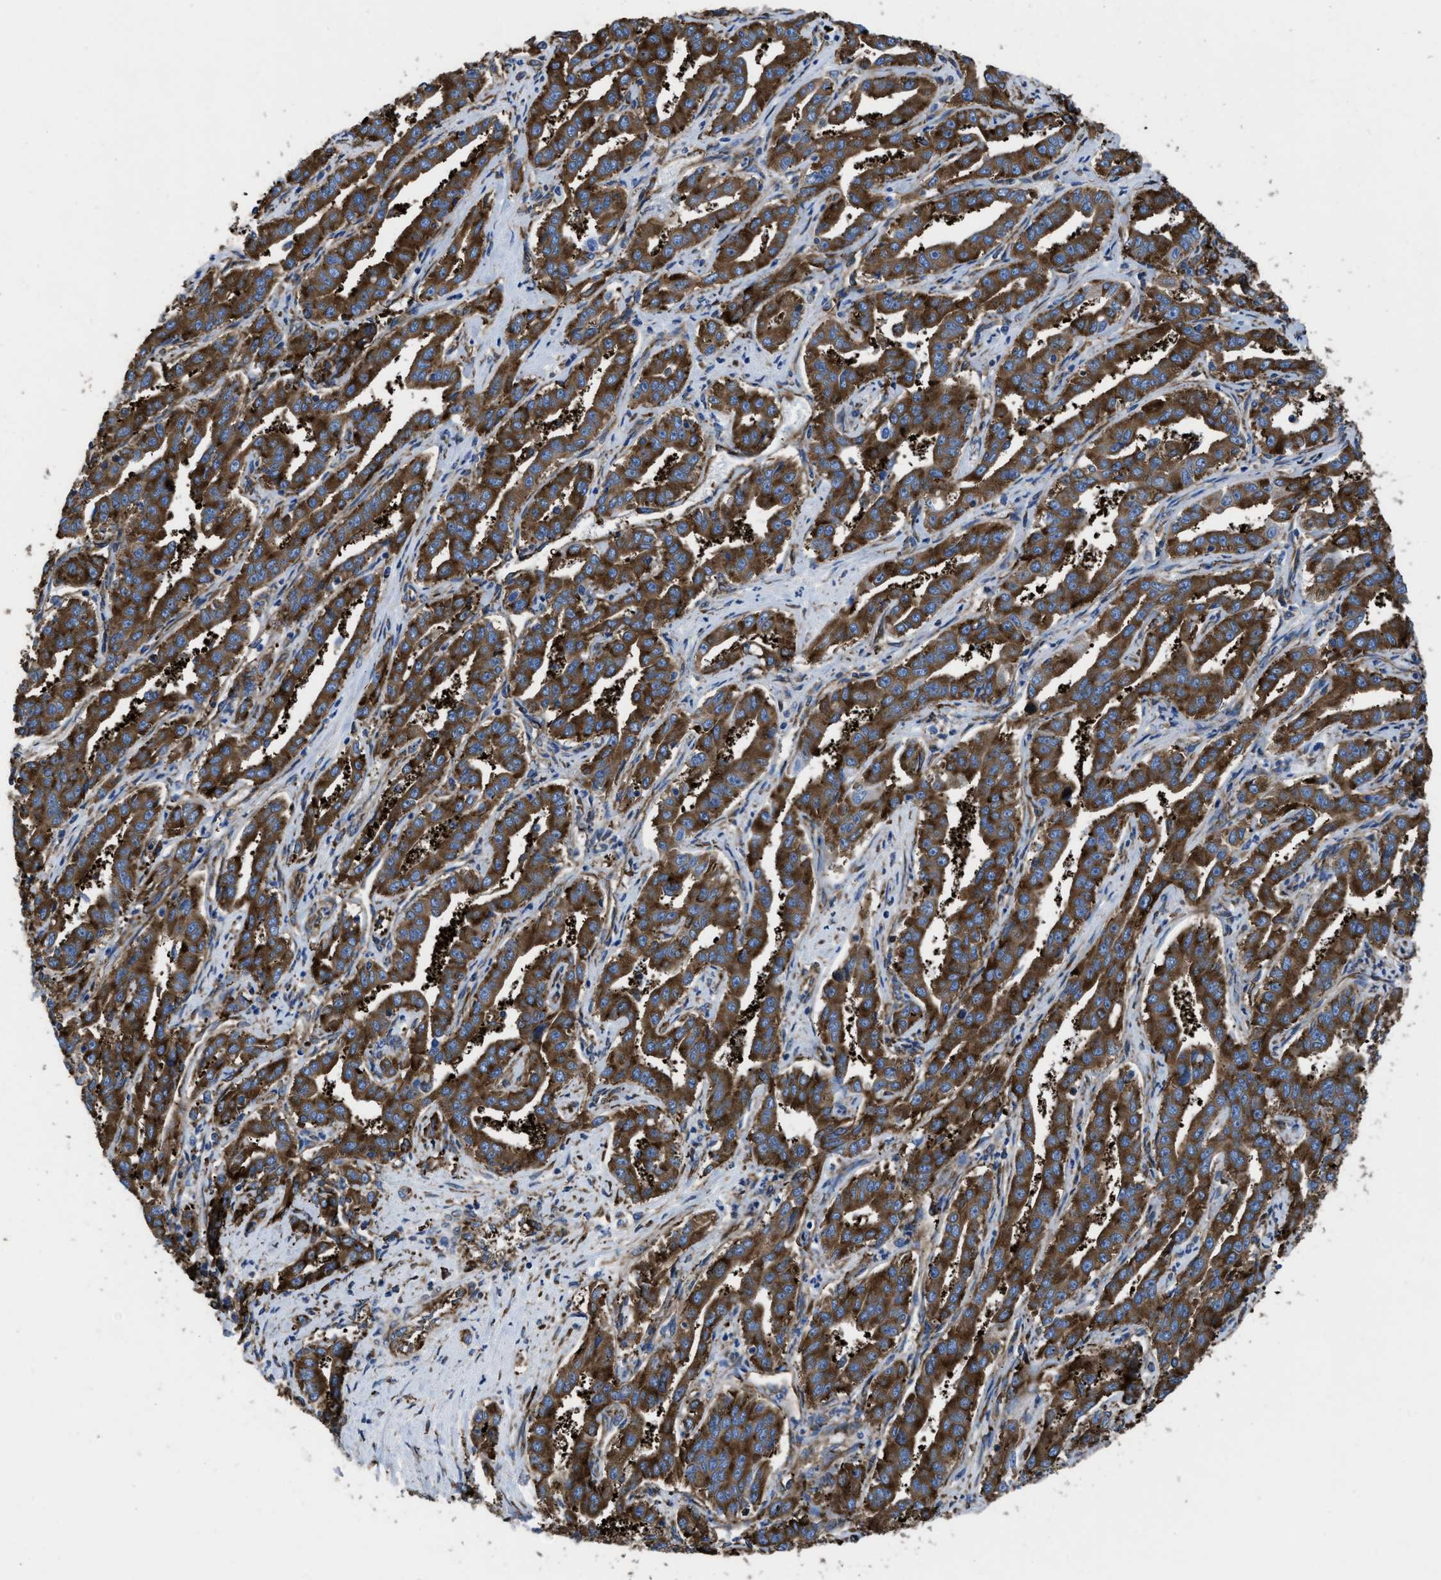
{"staining": {"intensity": "strong", "quantity": ">75%", "location": "cytoplasmic/membranous"}, "tissue": "liver cancer", "cell_type": "Tumor cells", "image_type": "cancer", "snomed": [{"axis": "morphology", "description": "Cholangiocarcinoma"}, {"axis": "topography", "description": "Liver"}], "caption": "Strong cytoplasmic/membranous positivity for a protein is seen in approximately >75% of tumor cells of liver cancer (cholangiocarcinoma) using IHC.", "gene": "CAPRIN1", "patient": {"sex": "male", "age": 59}}